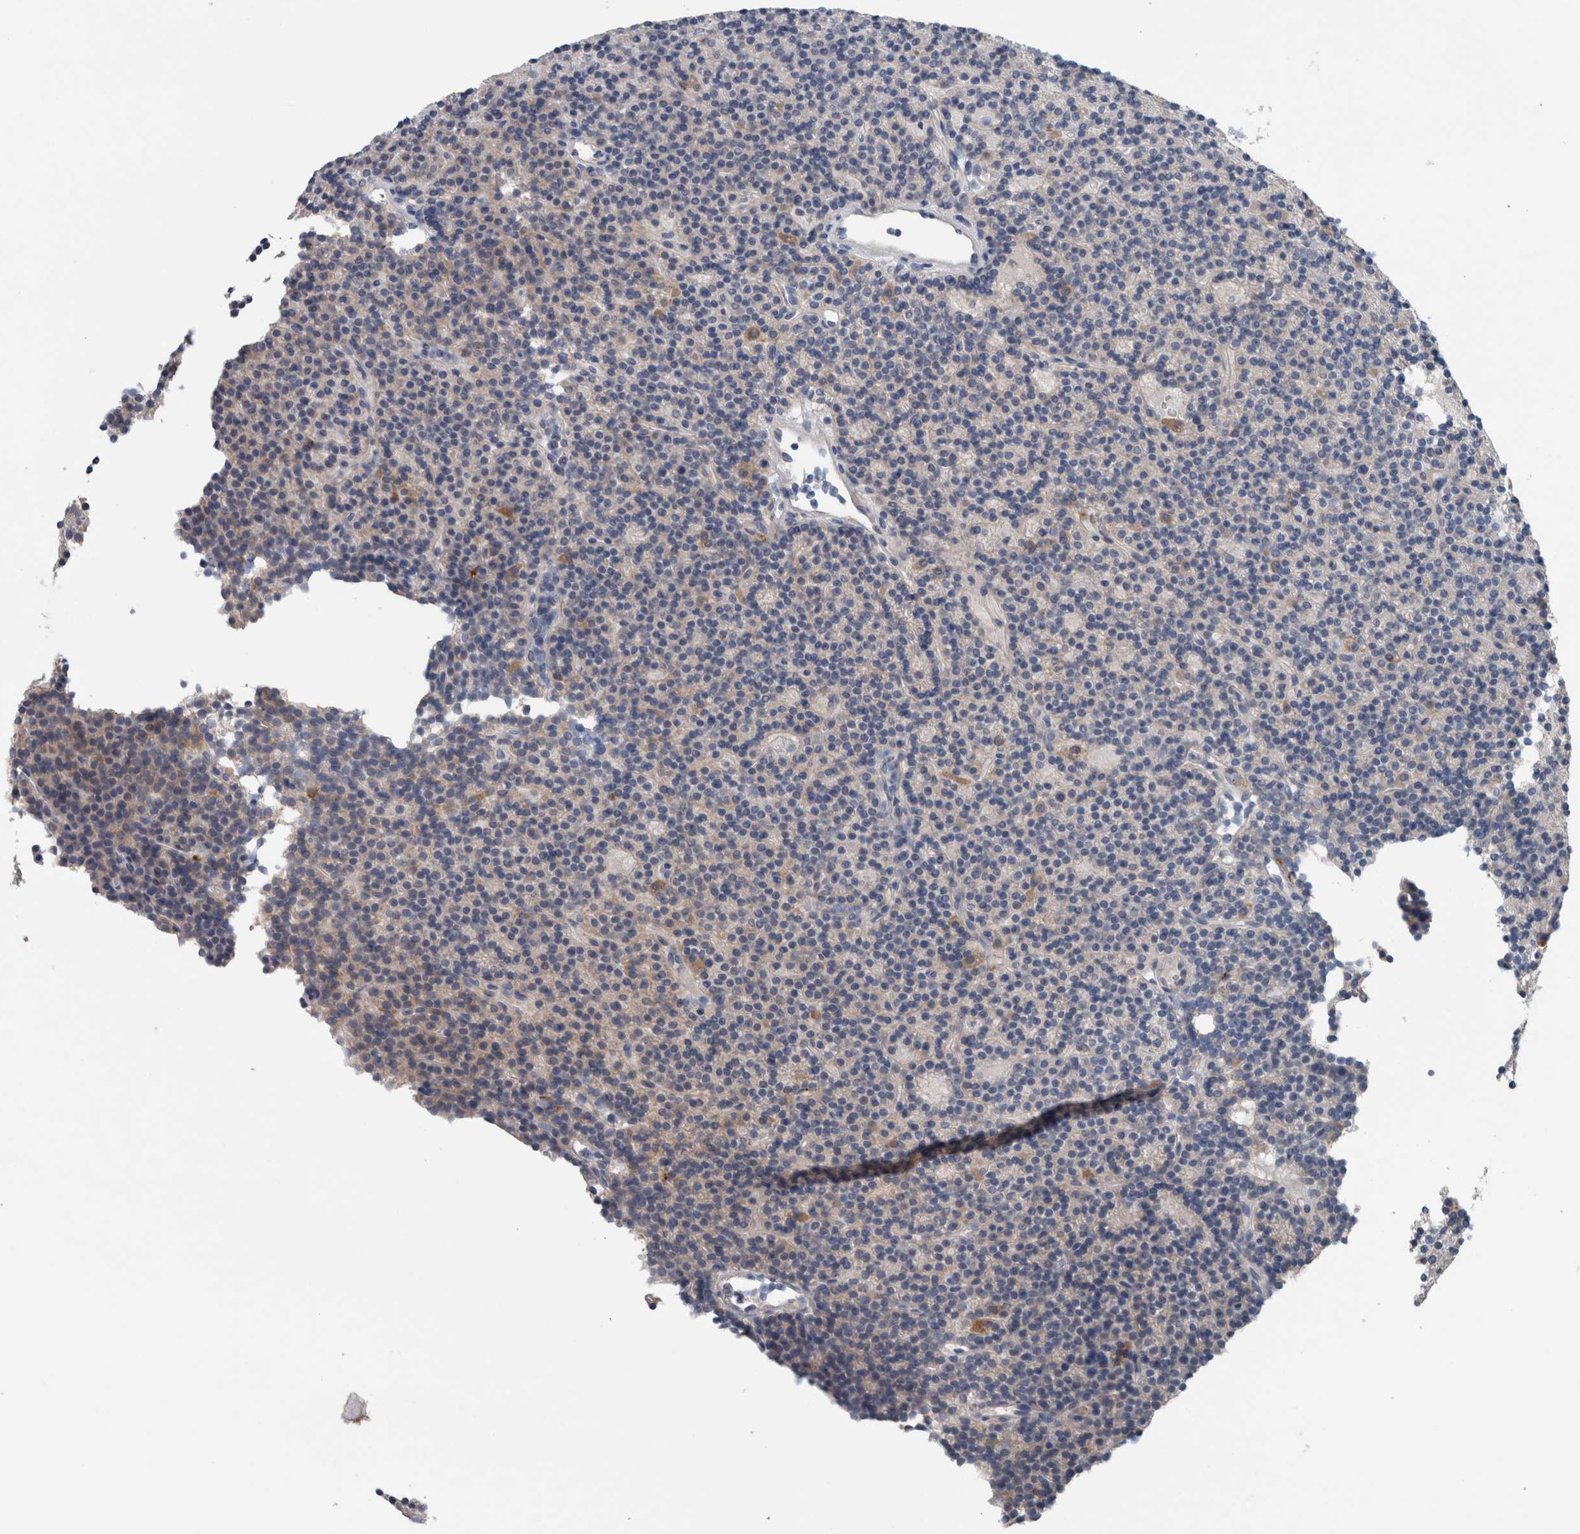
{"staining": {"intensity": "negative", "quantity": "none", "location": "none"}, "tissue": "parathyroid gland", "cell_type": "Glandular cells", "image_type": "normal", "snomed": [{"axis": "morphology", "description": "Normal tissue, NOS"}, {"axis": "topography", "description": "Parathyroid gland"}], "caption": "IHC photomicrograph of unremarkable parathyroid gland stained for a protein (brown), which displays no expression in glandular cells. The staining was performed using DAB to visualize the protein expression in brown, while the nuclei were stained in blue with hematoxylin (Magnification: 20x).", "gene": "CRNN", "patient": {"sex": "male", "age": 75}}